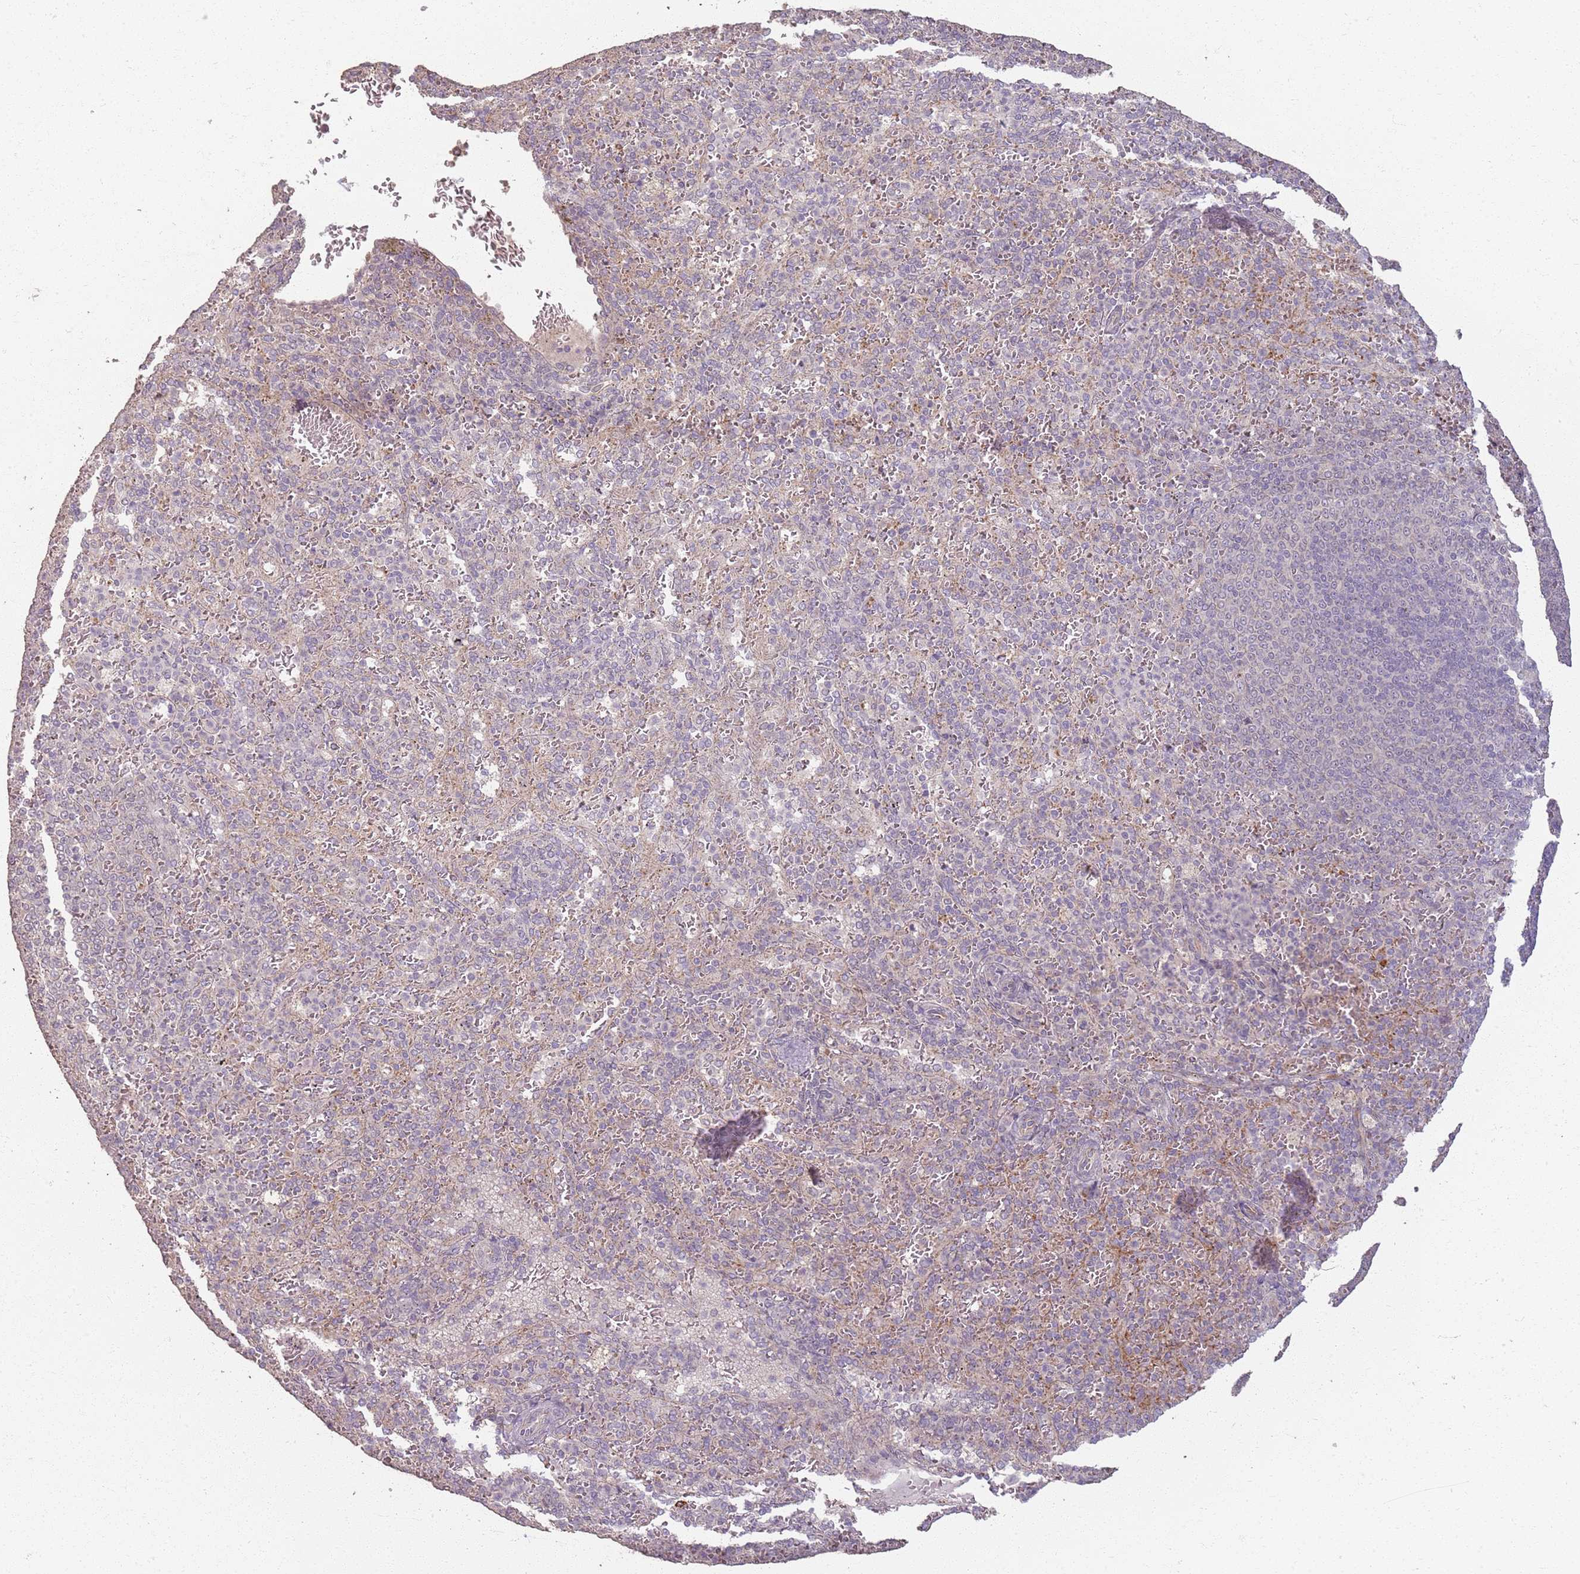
{"staining": {"intensity": "negative", "quantity": "none", "location": "none"}, "tissue": "spleen", "cell_type": "Cells in red pulp", "image_type": "normal", "snomed": [{"axis": "morphology", "description": "Normal tissue, NOS"}, {"axis": "topography", "description": "Spleen"}], "caption": "DAB (3,3'-diaminobenzidine) immunohistochemical staining of unremarkable human spleen shows no significant positivity in cells in red pulp.", "gene": "CCDC168", "patient": {"sex": "female", "age": 21}}